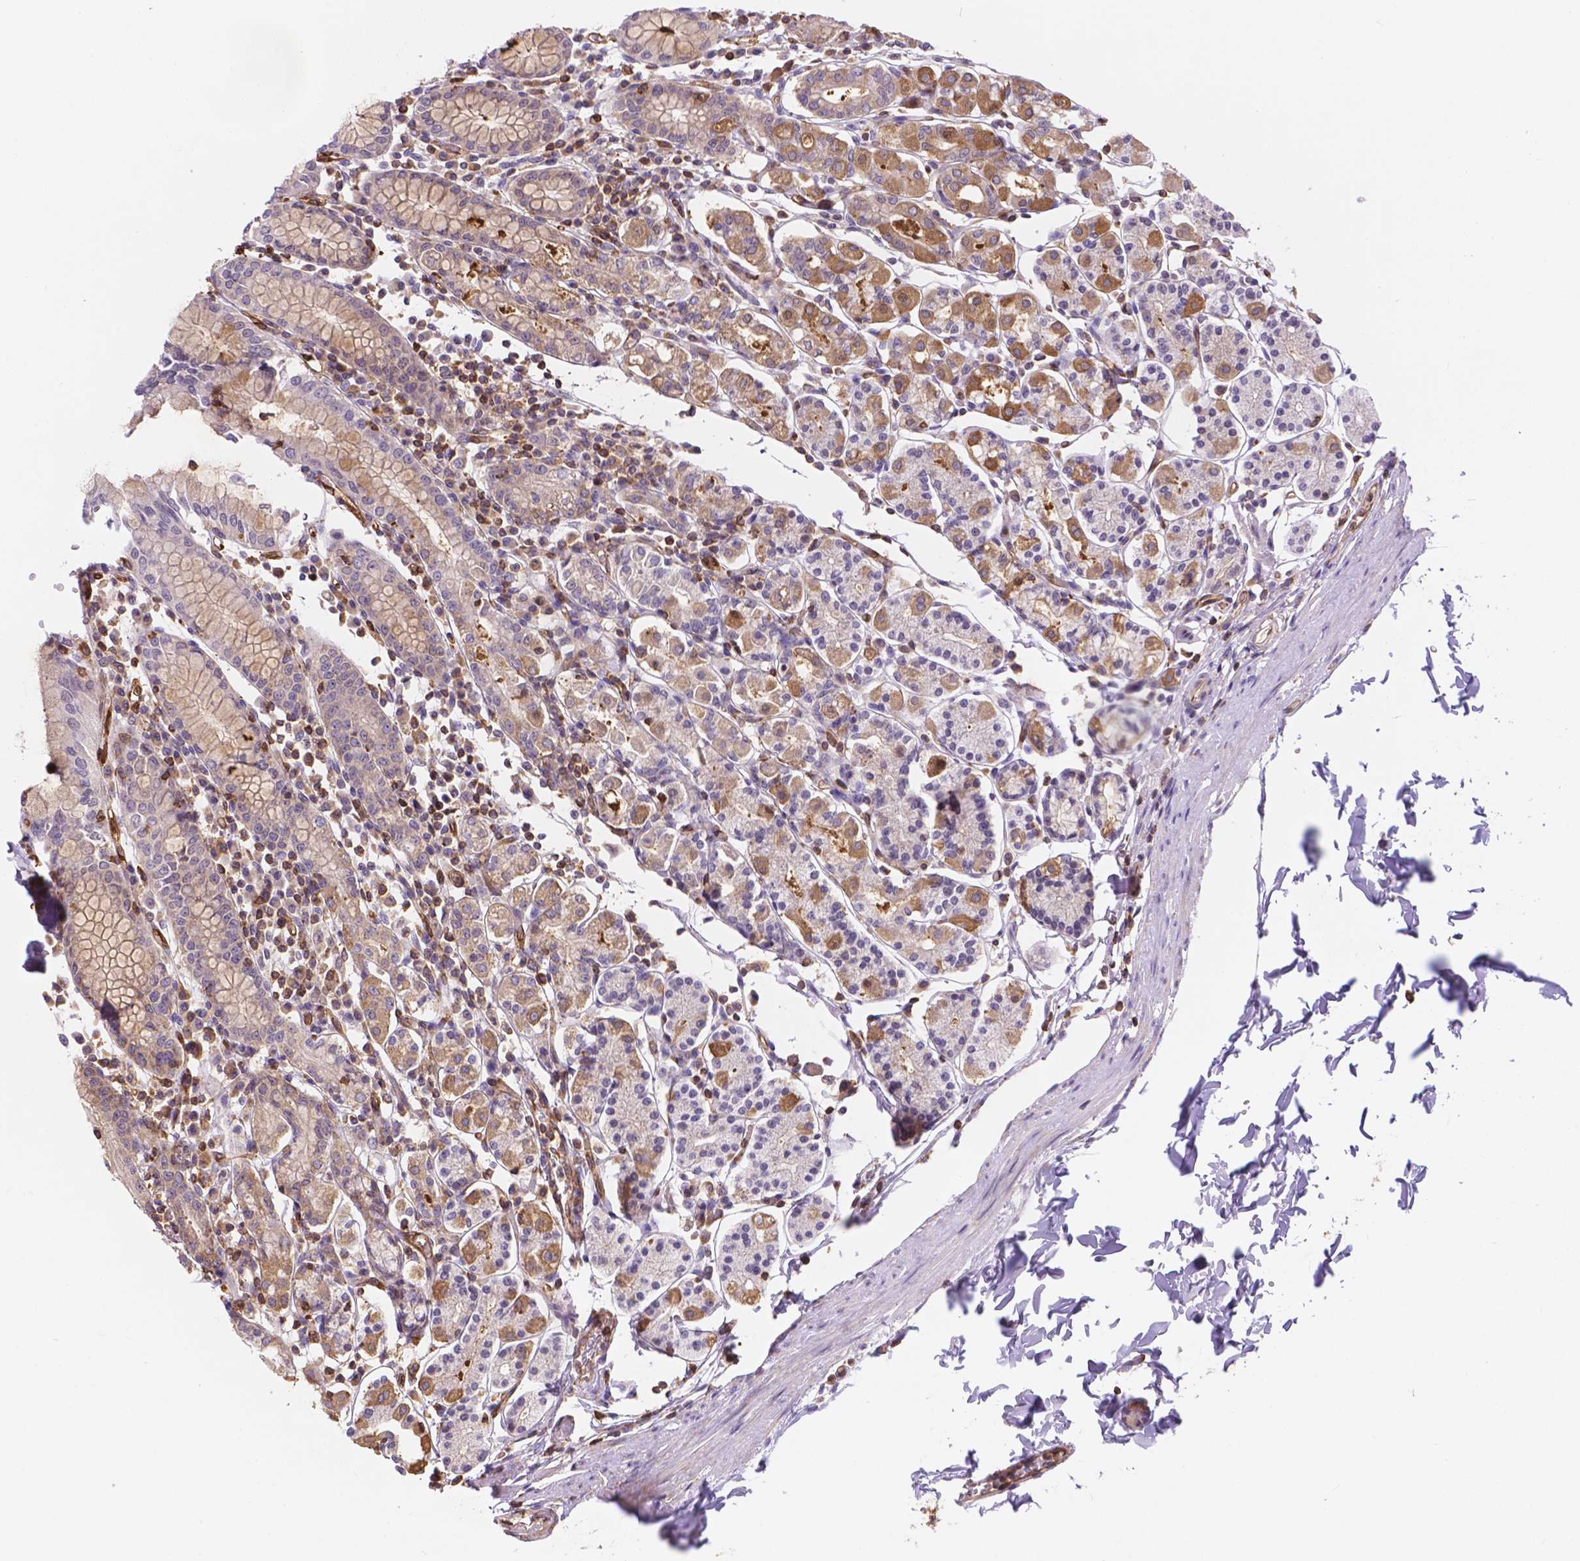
{"staining": {"intensity": "strong", "quantity": "25%-75%", "location": "cytoplasmic/membranous"}, "tissue": "stomach", "cell_type": "Glandular cells", "image_type": "normal", "snomed": [{"axis": "morphology", "description": "Normal tissue, NOS"}, {"axis": "topography", "description": "Stomach, upper"}, {"axis": "topography", "description": "Stomach"}], "caption": "Immunohistochemistry (DAB (3,3'-diaminobenzidine)) staining of normal stomach reveals strong cytoplasmic/membranous protein expression in approximately 25%-75% of glandular cells. Using DAB (3,3'-diaminobenzidine) (brown) and hematoxylin (blue) stains, captured at high magnification using brightfield microscopy.", "gene": "DMWD", "patient": {"sex": "male", "age": 62}}